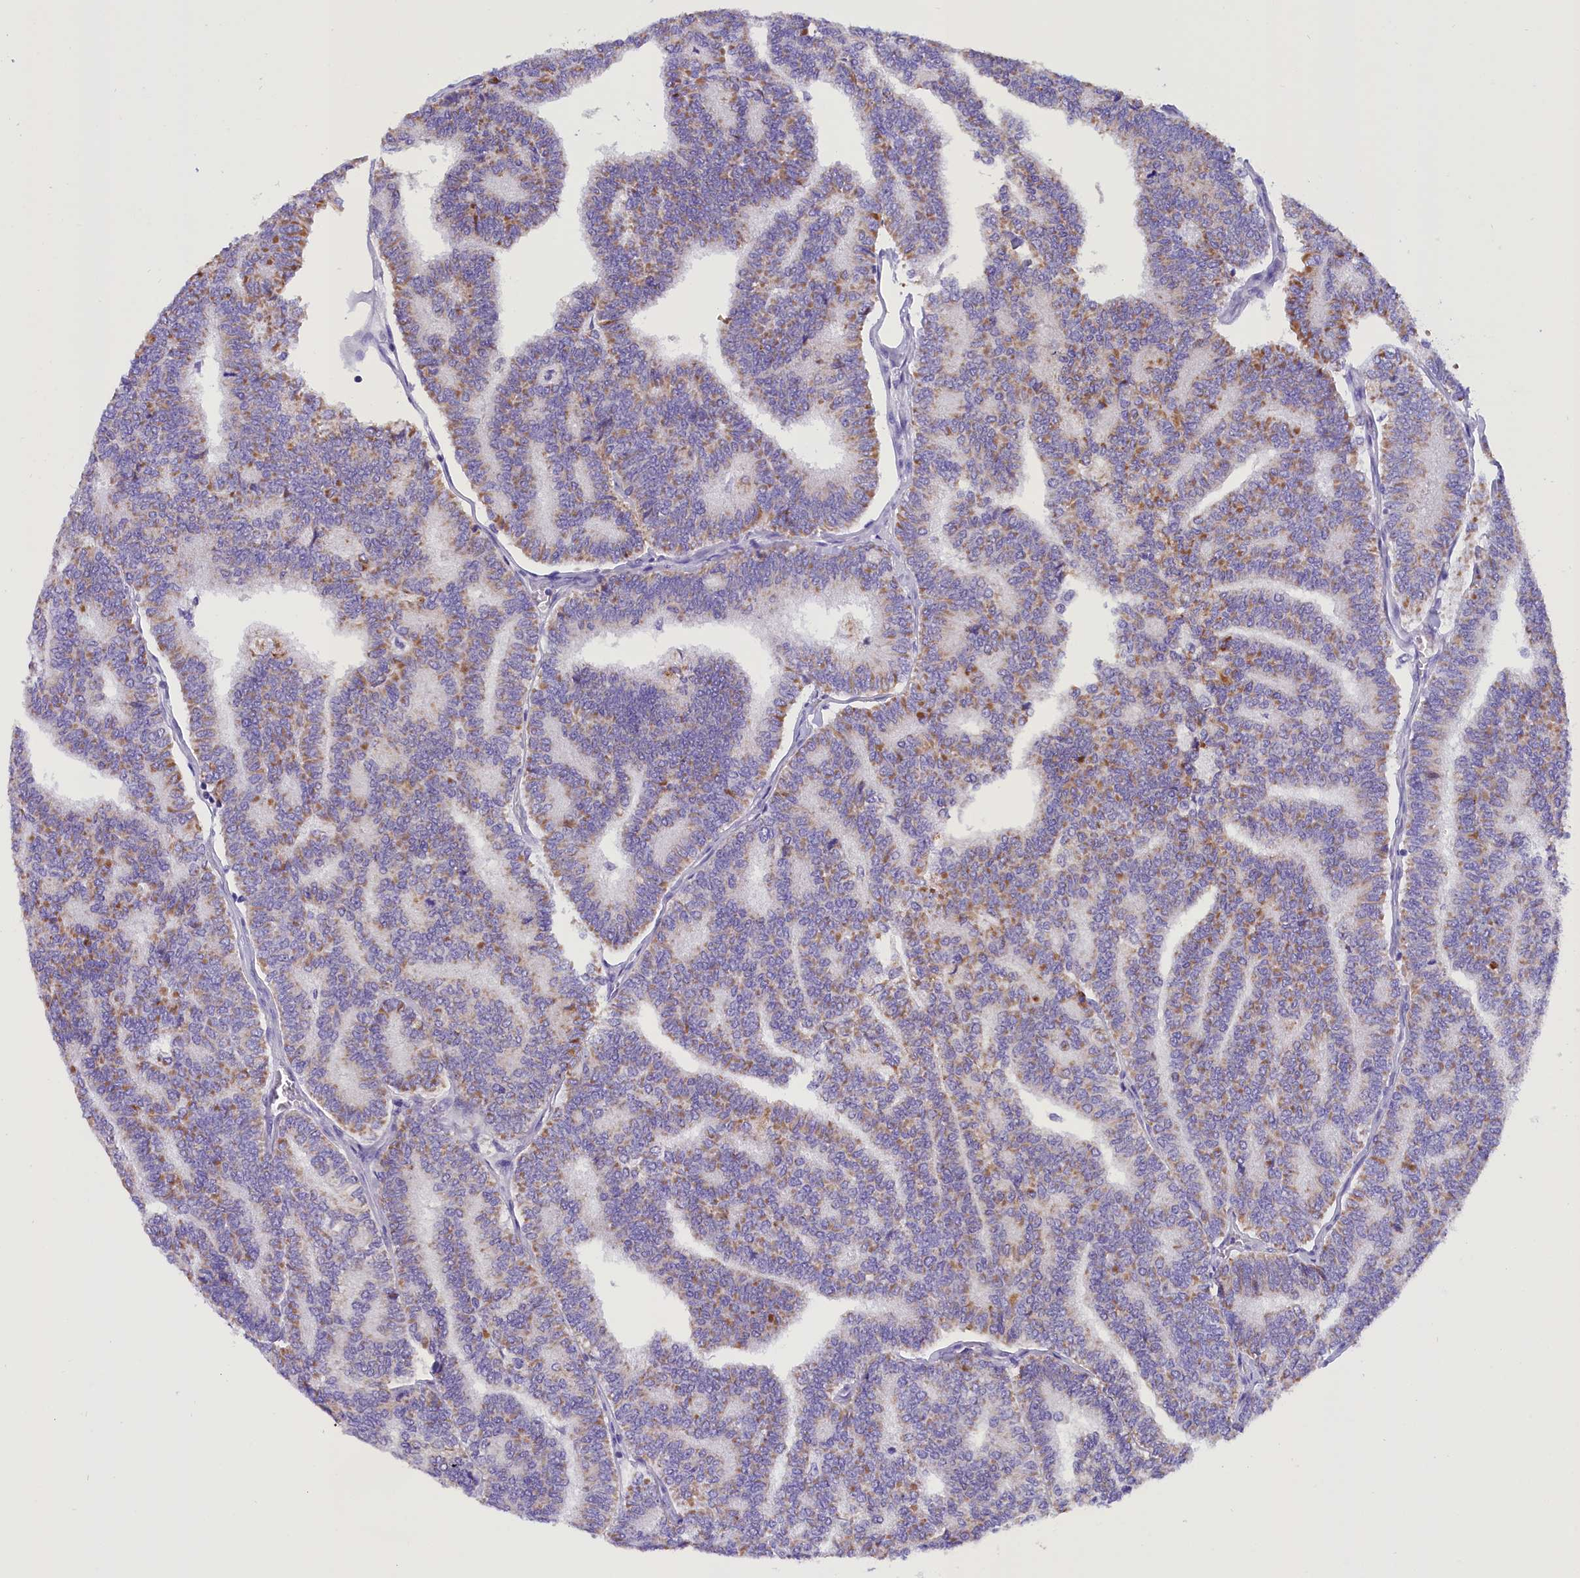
{"staining": {"intensity": "moderate", "quantity": "25%-75%", "location": "cytoplasmic/membranous"}, "tissue": "thyroid cancer", "cell_type": "Tumor cells", "image_type": "cancer", "snomed": [{"axis": "morphology", "description": "Papillary adenocarcinoma, NOS"}, {"axis": "topography", "description": "Thyroid gland"}], "caption": "Immunohistochemistry of human papillary adenocarcinoma (thyroid) reveals medium levels of moderate cytoplasmic/membranous positivity in approximately 25%-75% of tumor cells.", "gene": "ABAT", "patient": {"sex": "female", "age": 35}}